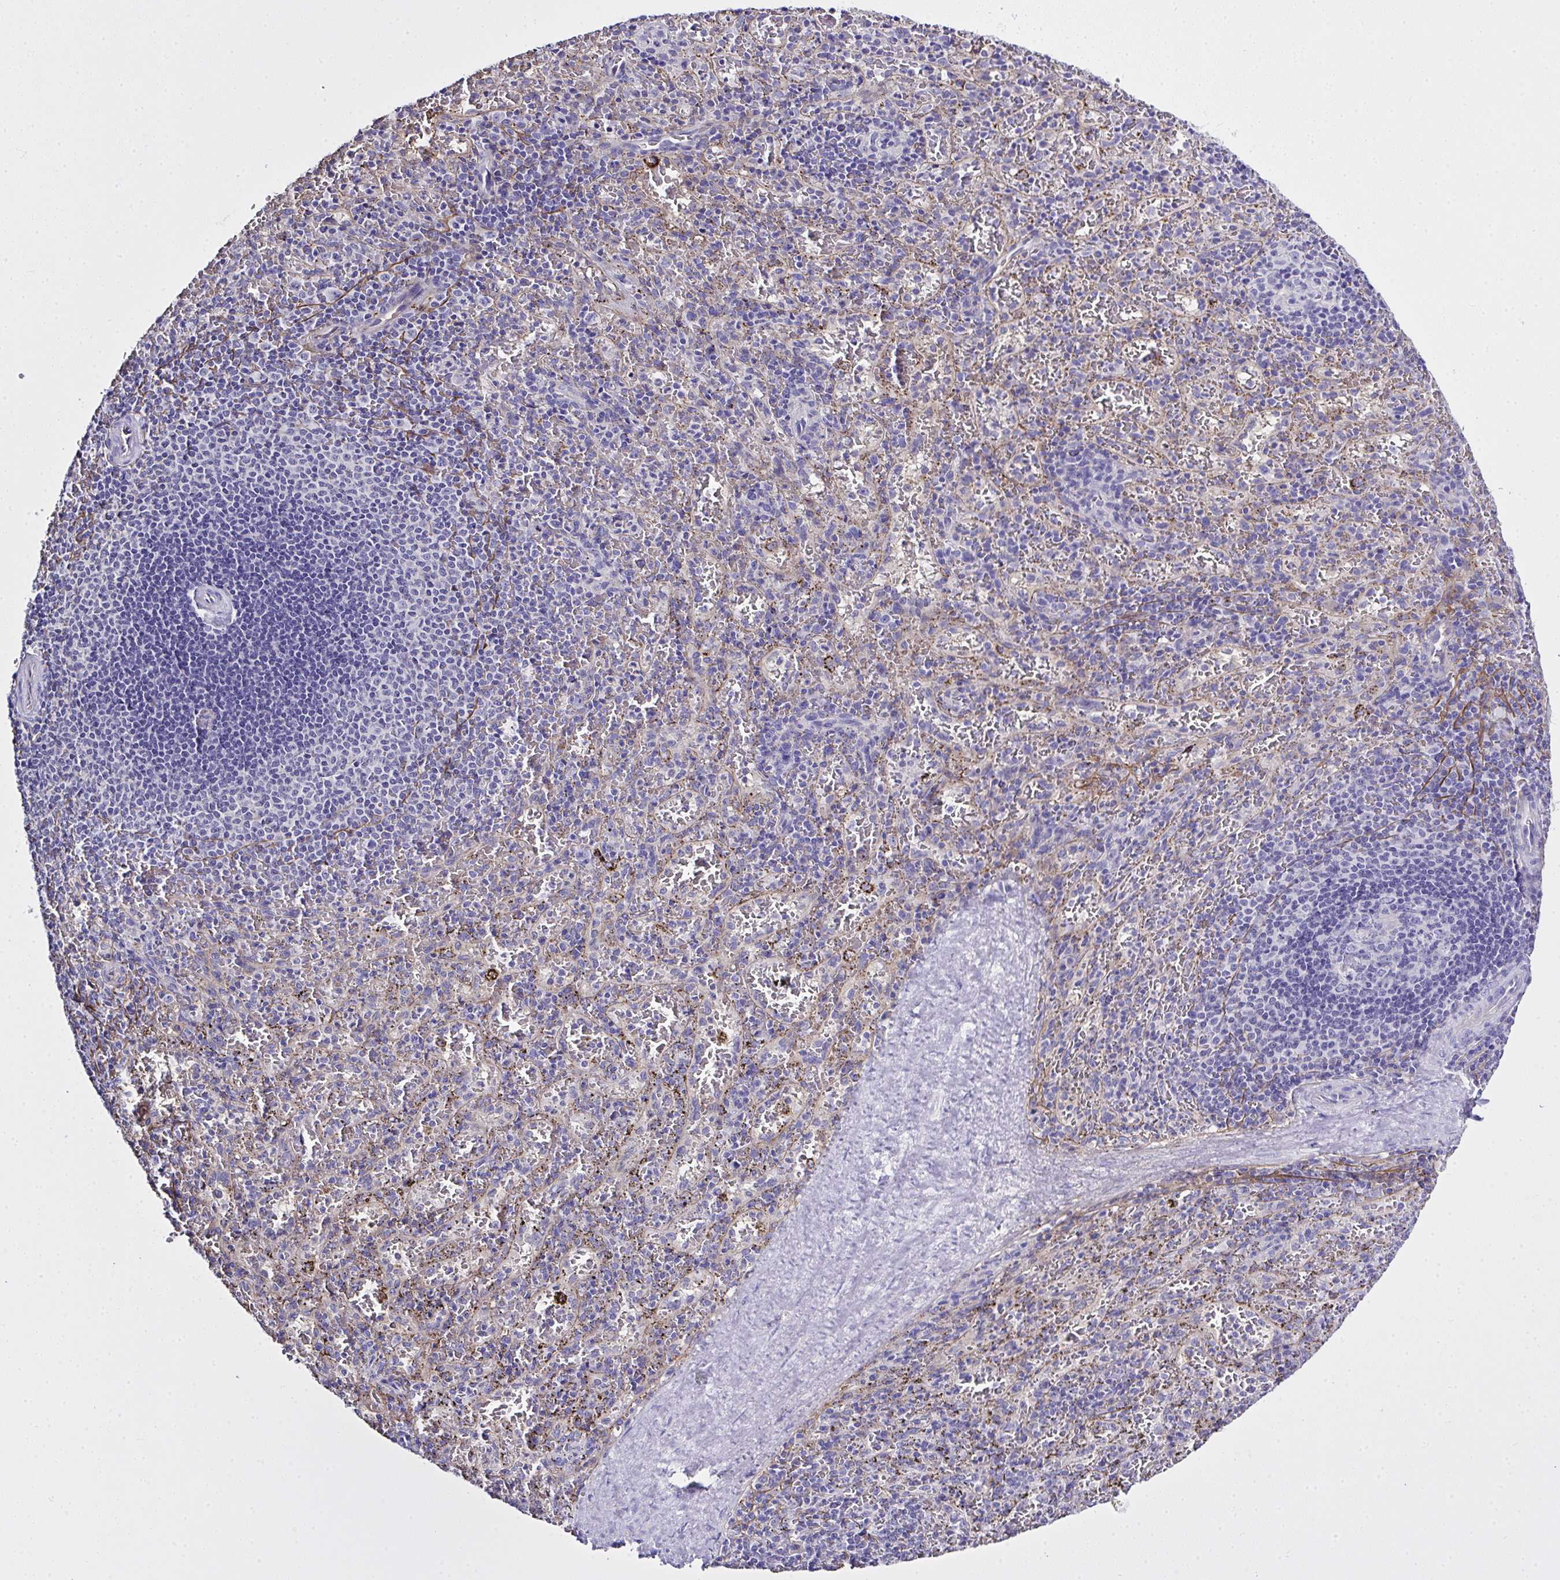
{"staining": {"intensity": "negative", "quantity": "none", "location": "none"}, "tissue": "spleen", "cell_type": "Cells in red pulp", "image_type": "normal", "snomed": [{"axis": "morphology", "description": "Normal tissue, NOS"}, {"axis": "topography", "description": "Spleen"}], "caption": "IHC of unremarkable human spleen demonstrates no expression in cells in red pulp. (Brightfield microscopy of DAB (3,3'-diaminobenzidine) immunohistochemistry (IHC) at high magnification).", "gene": "ZNF813", "patient": {"sex": "male", "age": 57}}